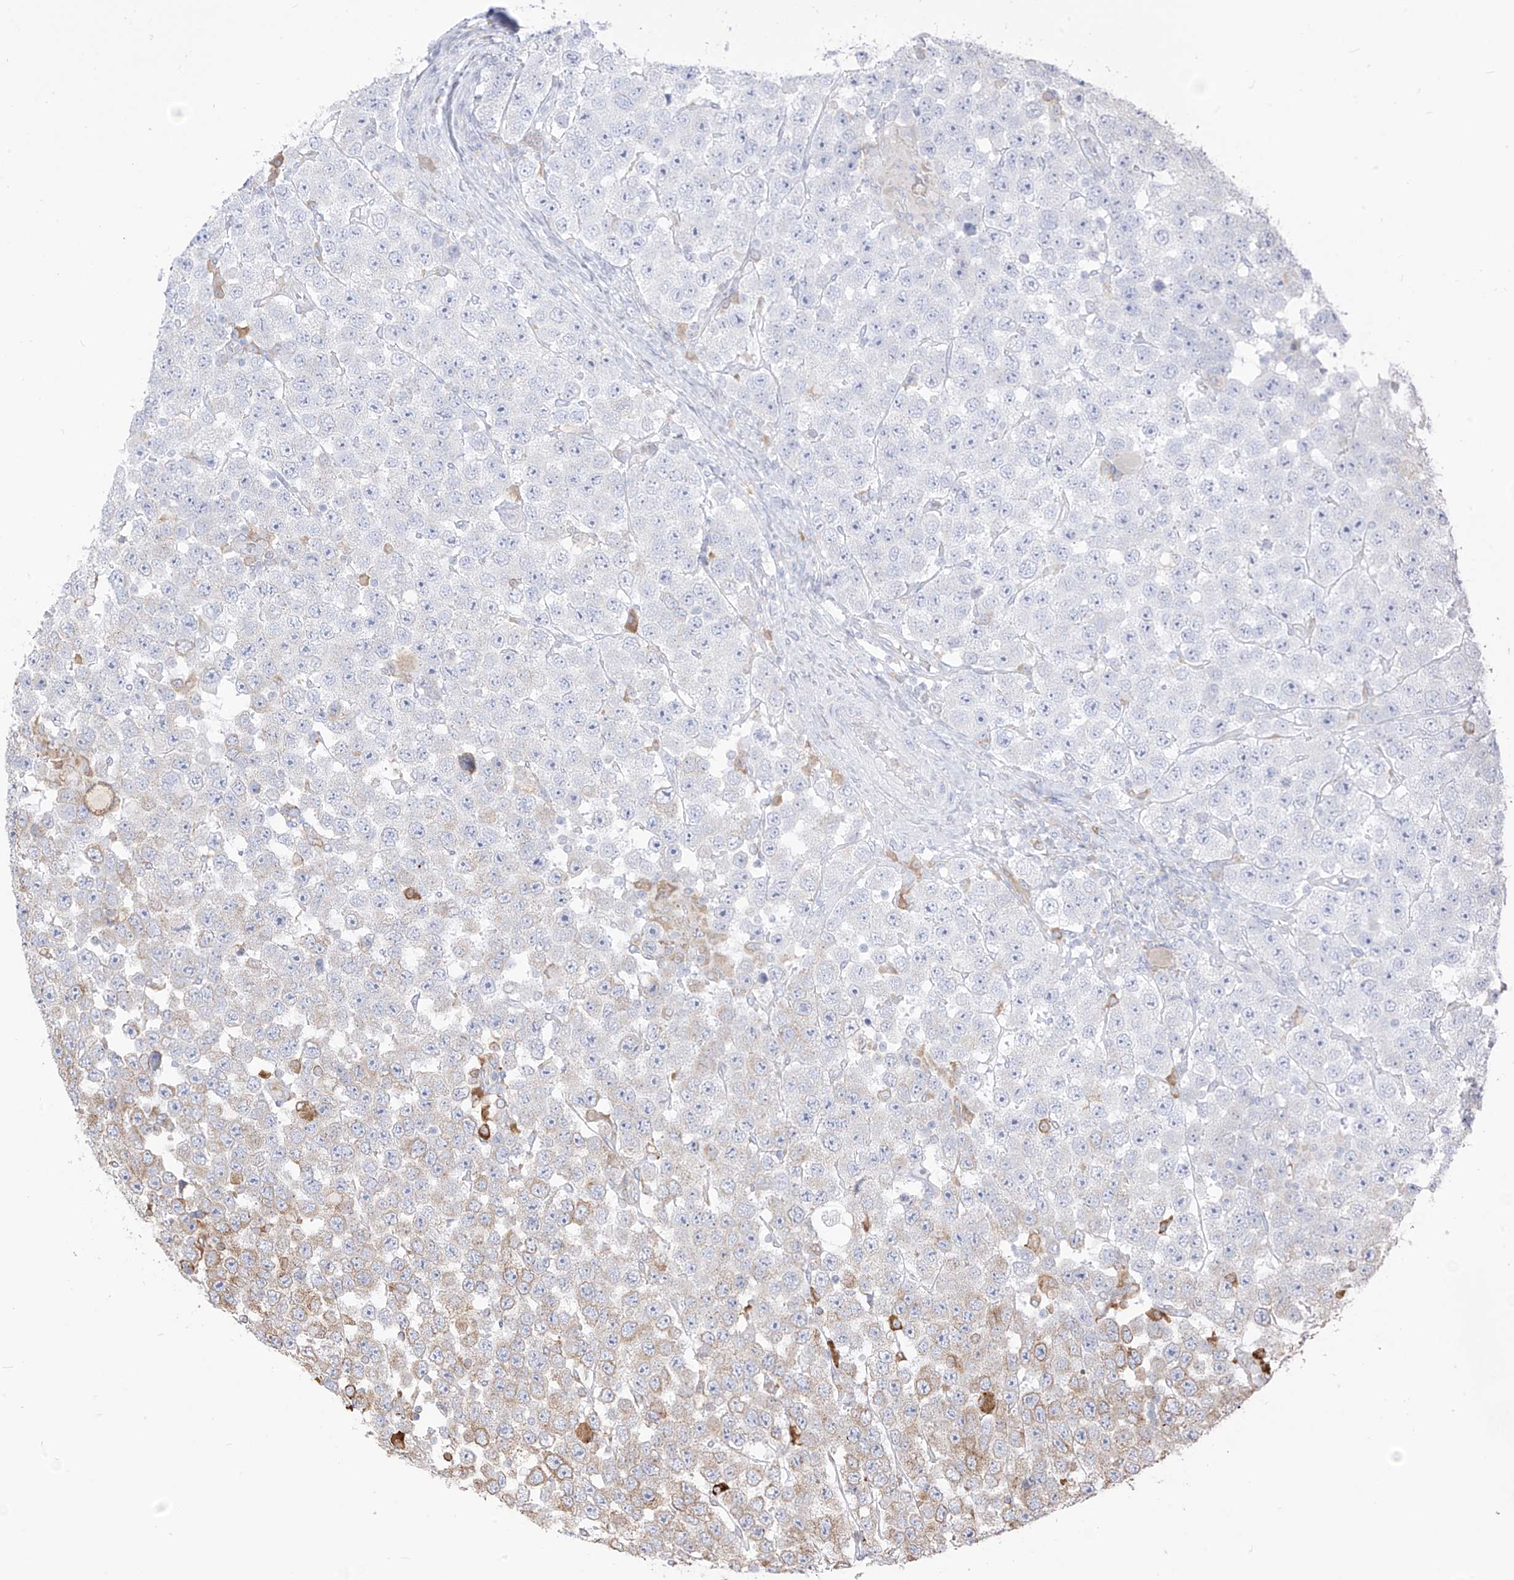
{"staining": {"intensity": "weak", "quantity": "<25%", "location": "cytoplasmic/membranous"}, "tissue": "testis cancer", "cell_type": "Tumor cells", "image_type": "cancer", "snomed": [{"axis": "morphology", "description": "Seminoma, NOS"}, {"axis": "topography", "description": "Testis"}], "caption": "Protein analysis of seminoma (testis) reveals no significant staining in tumor cells.", "gene": "PDIA6", "patient": {"sex": "male", "age": 28}}